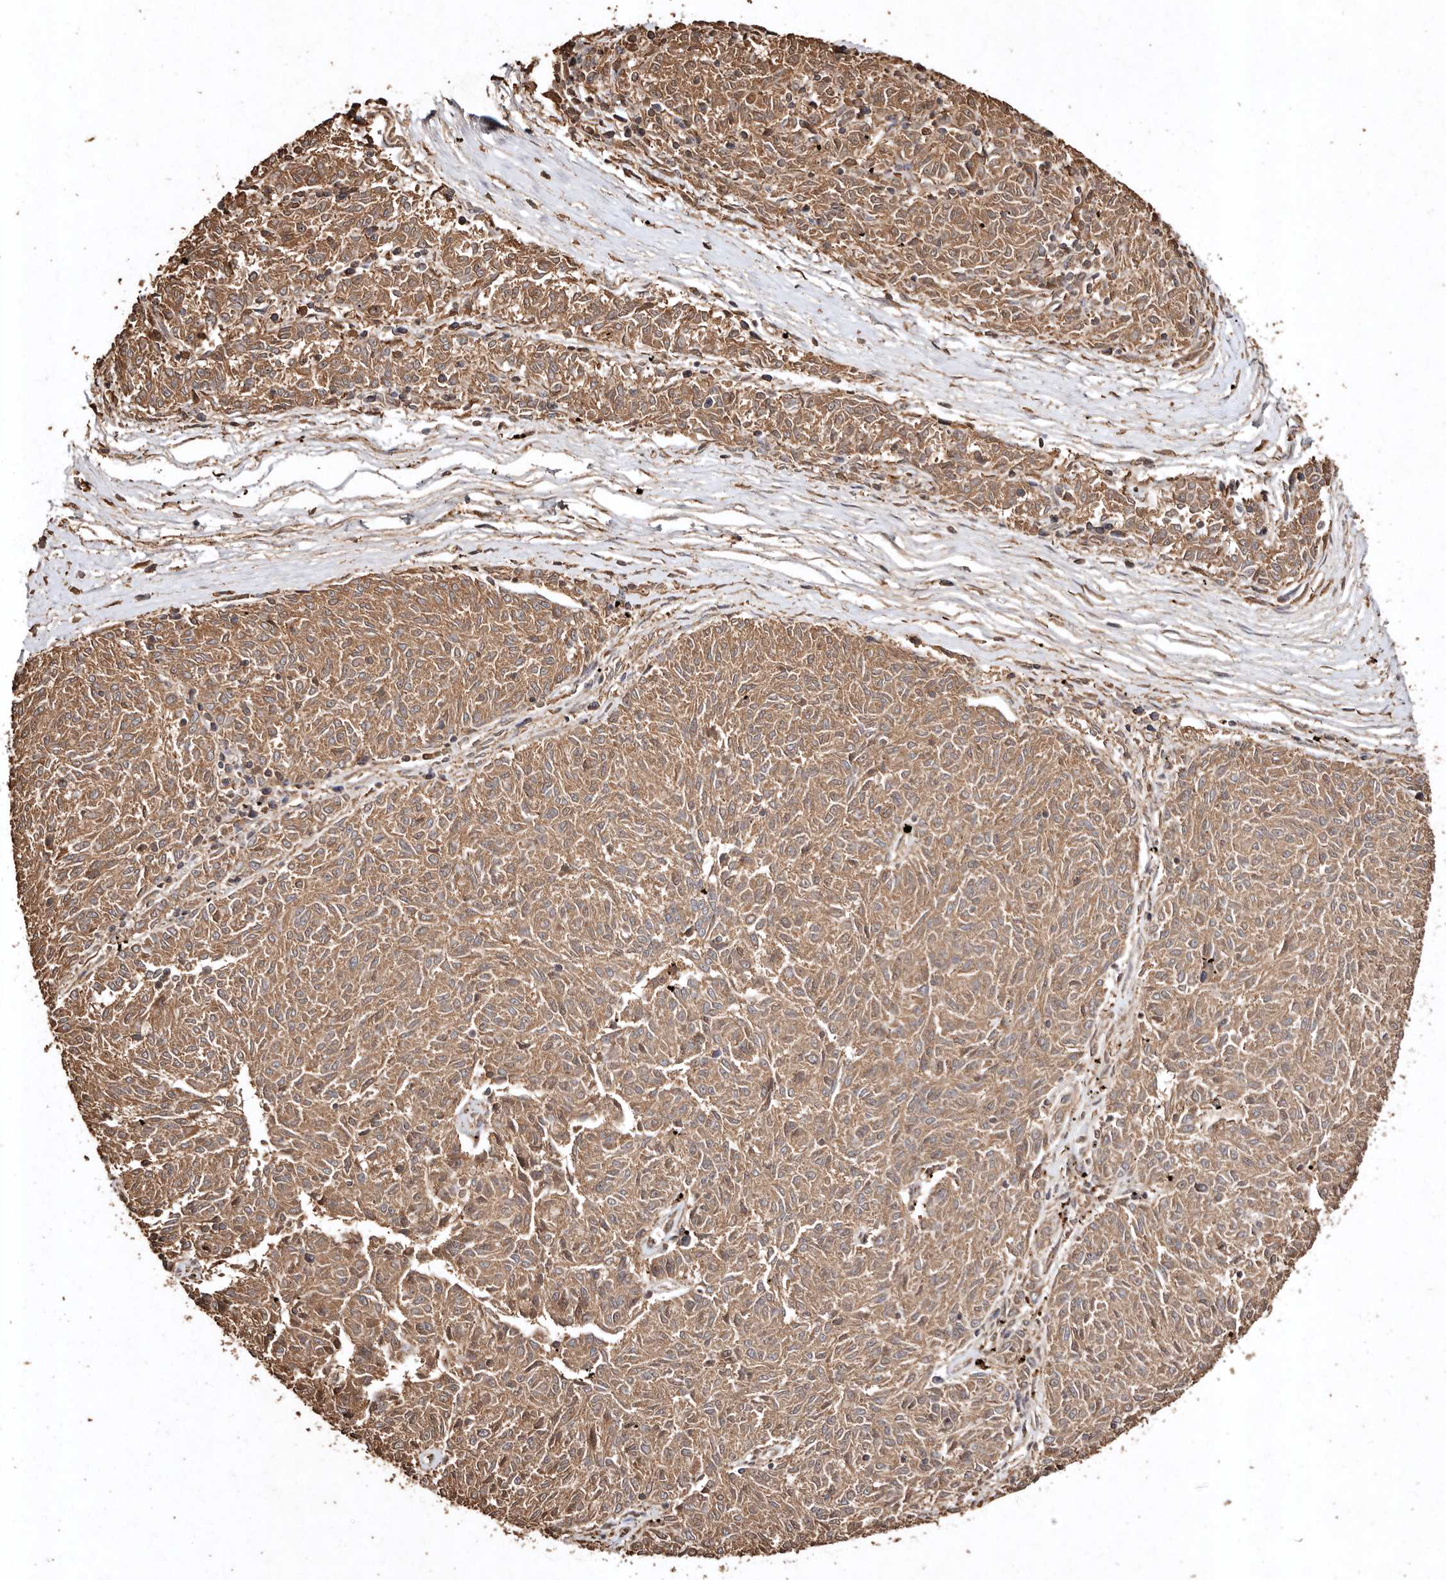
{"staining": {"intensity": "moderate", "quantity": ">75%", "location": "cytoplasmic/membranous"}, "tissue": "melanoma", "cell_type": "Tumor cells", "image_type": "cancer", "snomed": [{"axis": "morphology", "description": "Malignant melanoma, NOS"}, {"axis": "topography", "description": "Skin"}], "caption": "IHC of human malignant melanoma demonstrates medium levels of moderate cytoplasmic/membranous positivity in about >75% of tumor cells.", "gene": "FARS2", "patient": {"sex": "female", "age": 72}}